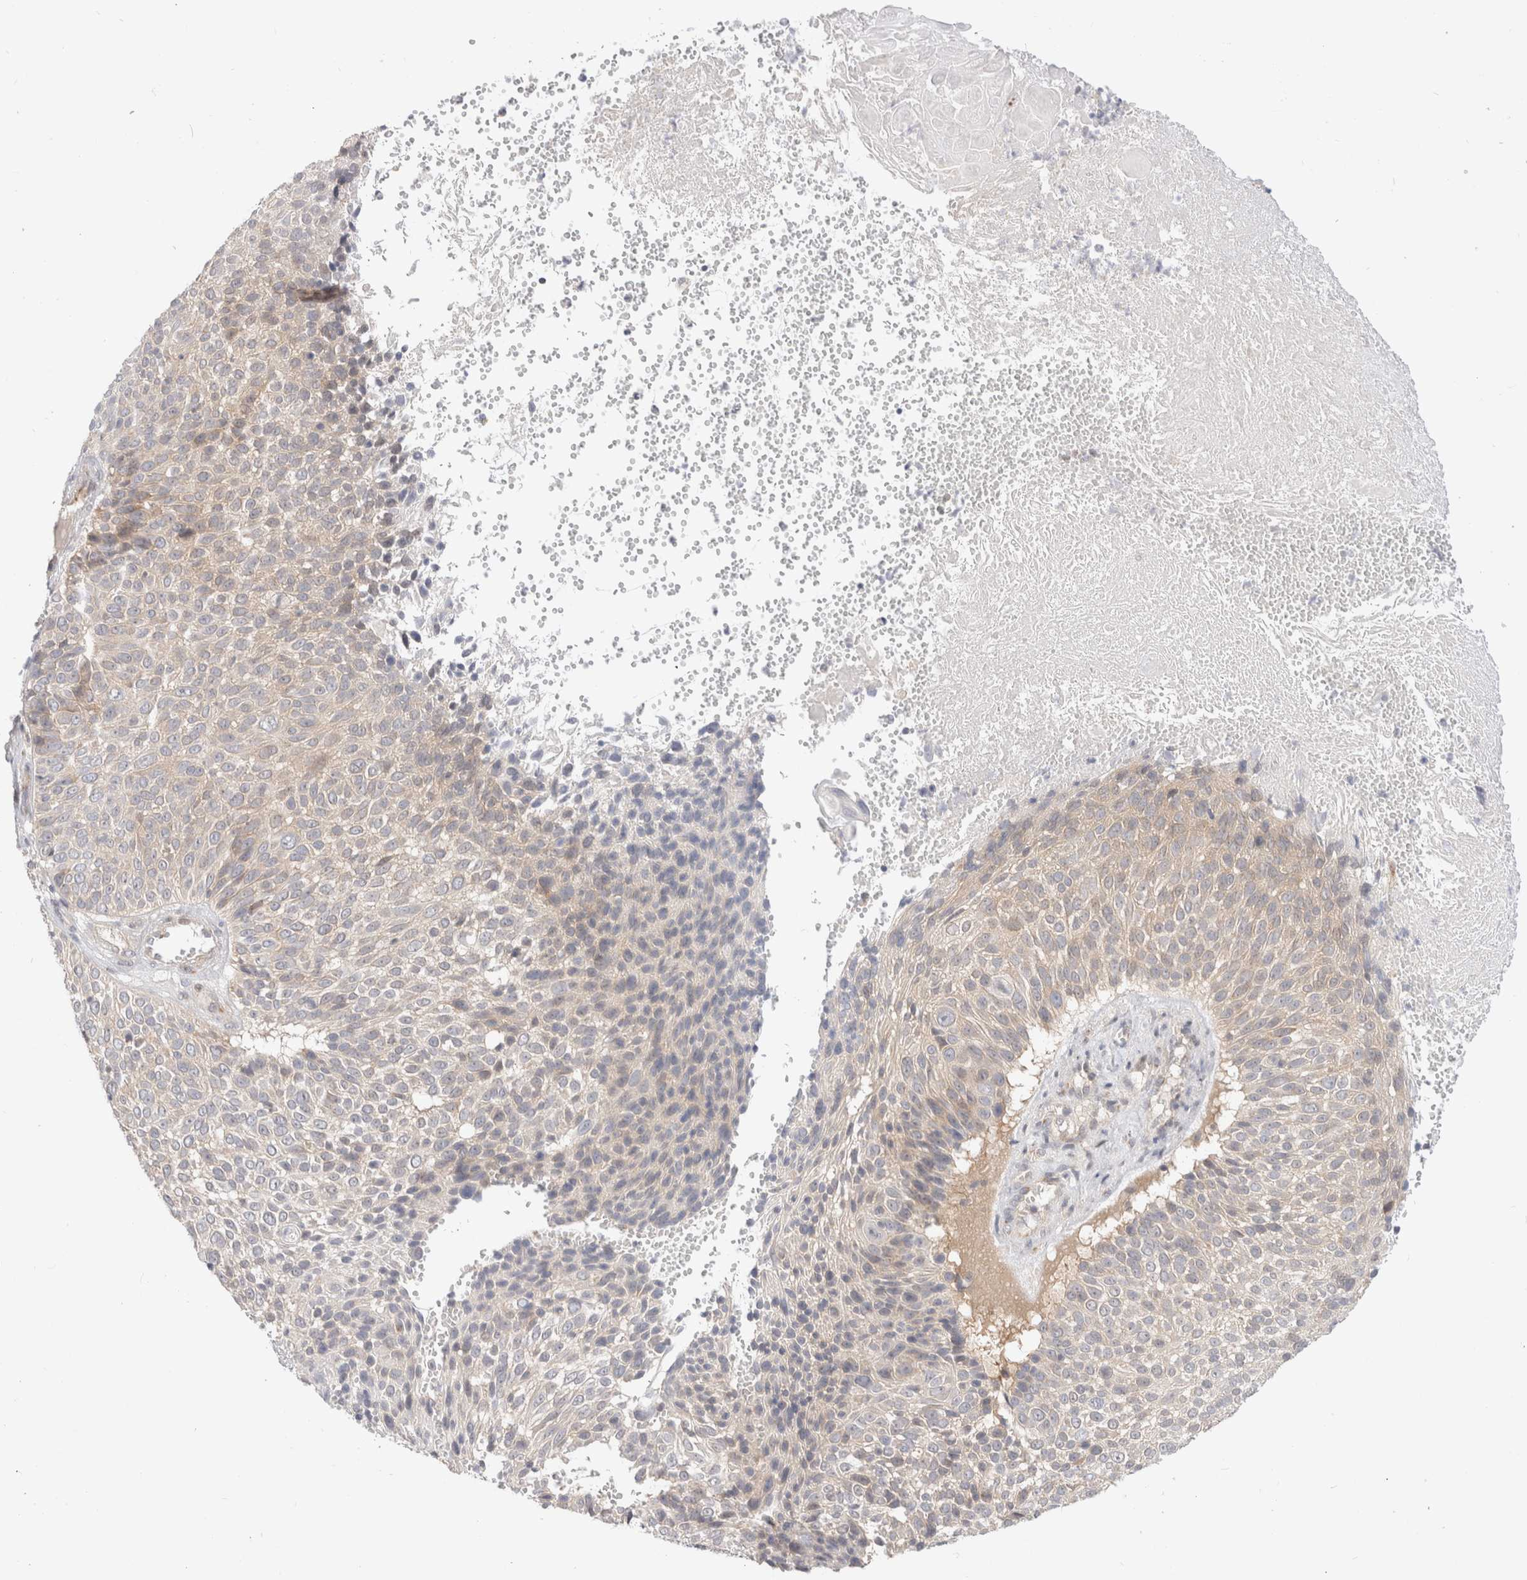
{"staining": {"intensity": "weak", "quantity": "<25%", "location": "cytoplasmic/membranous"}, "tissue": "cervical cancer", "cell_type": "Tumor cells", "image_type": "cancer", "snomed": [{"axis": "morphology", "description": "Squamous cell carcinoma, NOS"}, {"axis": "topography", "description": "Cervix"}], "caption": "Cervical cancer (squamous cell carcinoma) stained for a protein using immunohistochemistry reveals no positivity tumor cells.", "gene": "EFCAB13", "patient": {"sex": "female", "age": 74}}